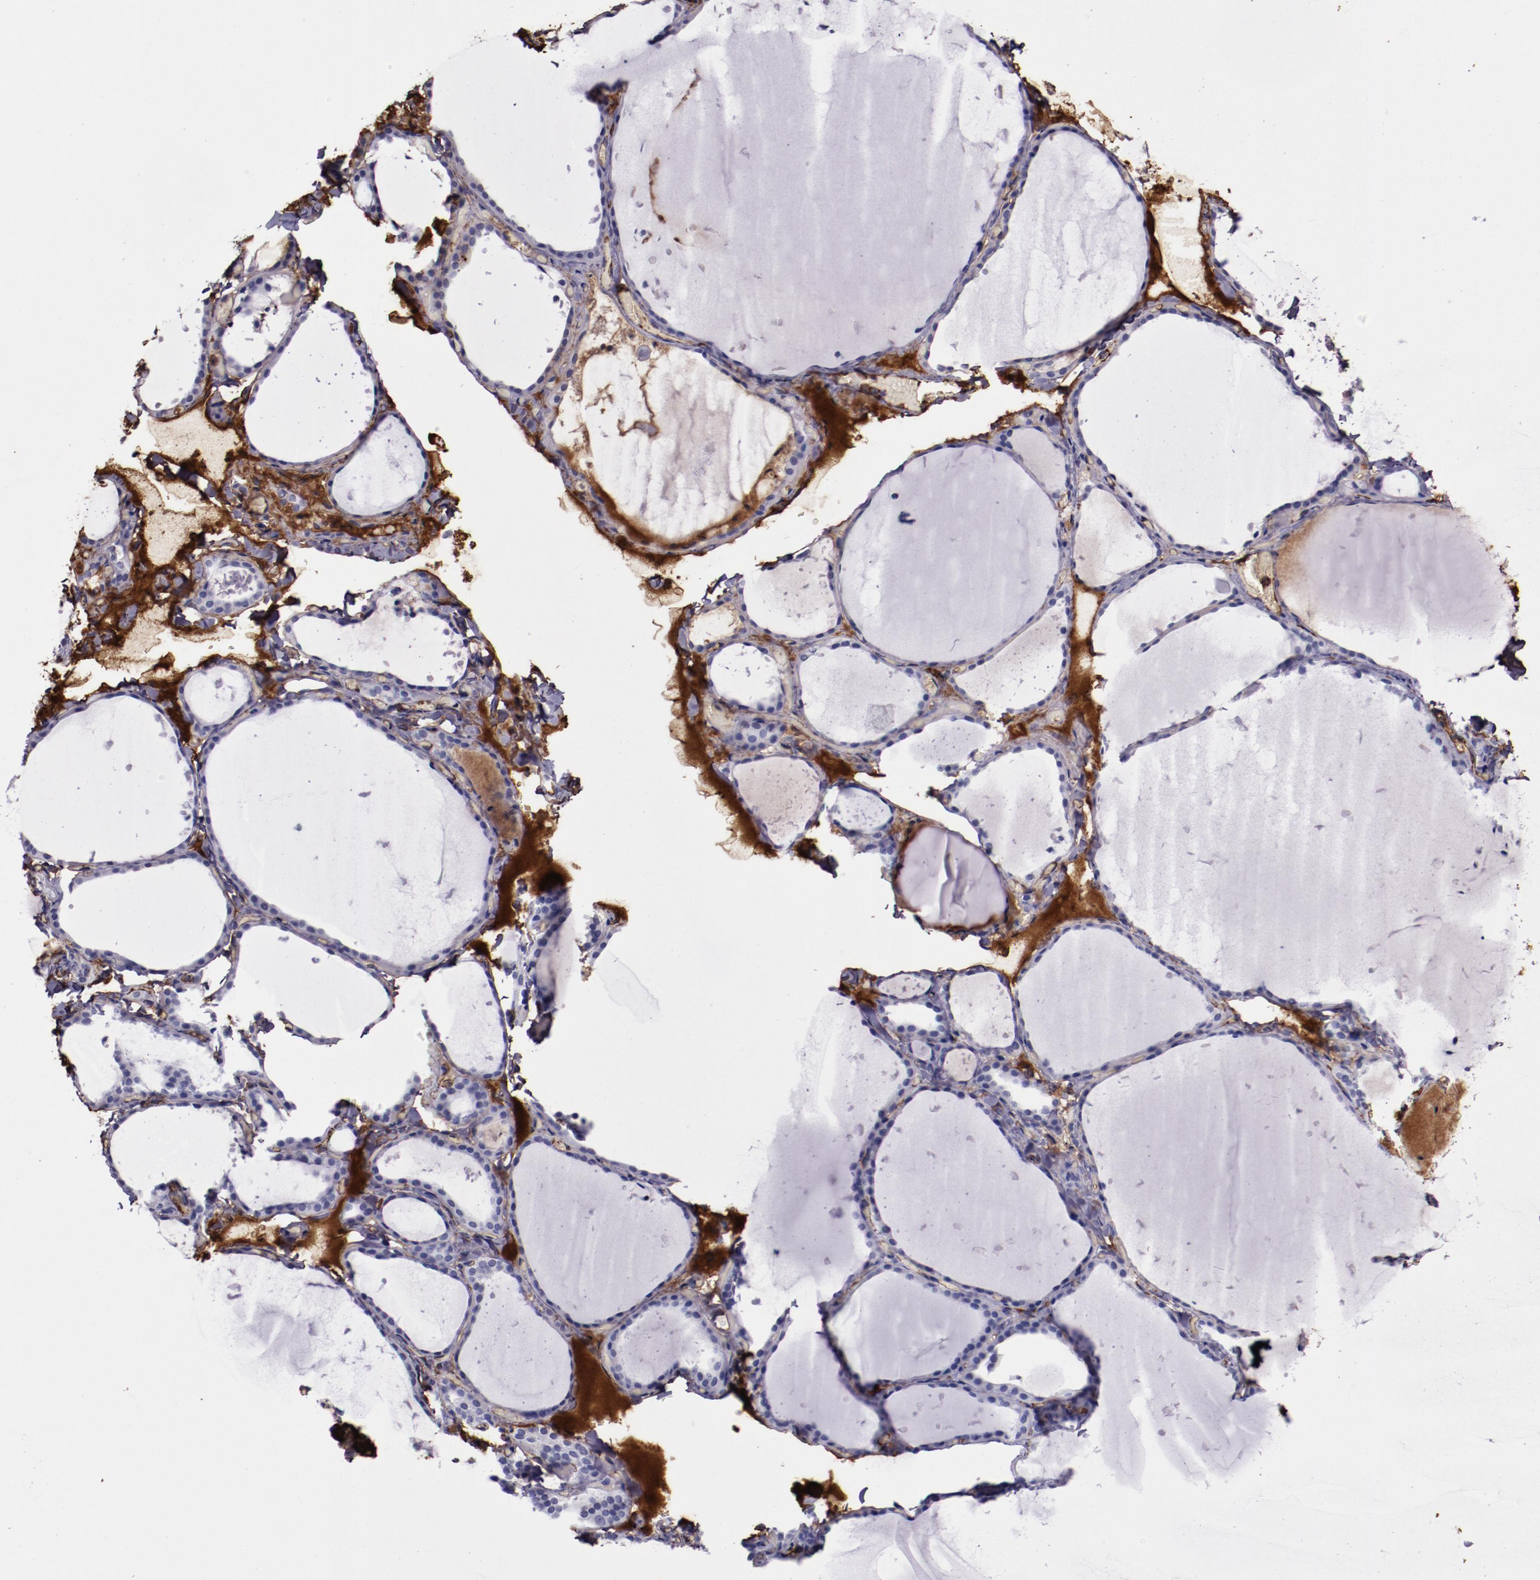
{"staining": {"intensity": "negative", "quantity": "none", "location": "none"}, "tissue": "thyroid gland", "cell_type": "Glandular cells", "image_type": "normal", "snomed": [{"axis": "morphology", "description": "Normal tissue, NOS"}, {"axis": "topography", "description": "Thyroid gland"}], "caption": "Glandular cells show no significant protein positivity in normal thyroid gland. Nuclei are stained in blue.", "gene": "A2M", "patient": {"sex": "female", "age": 22}}